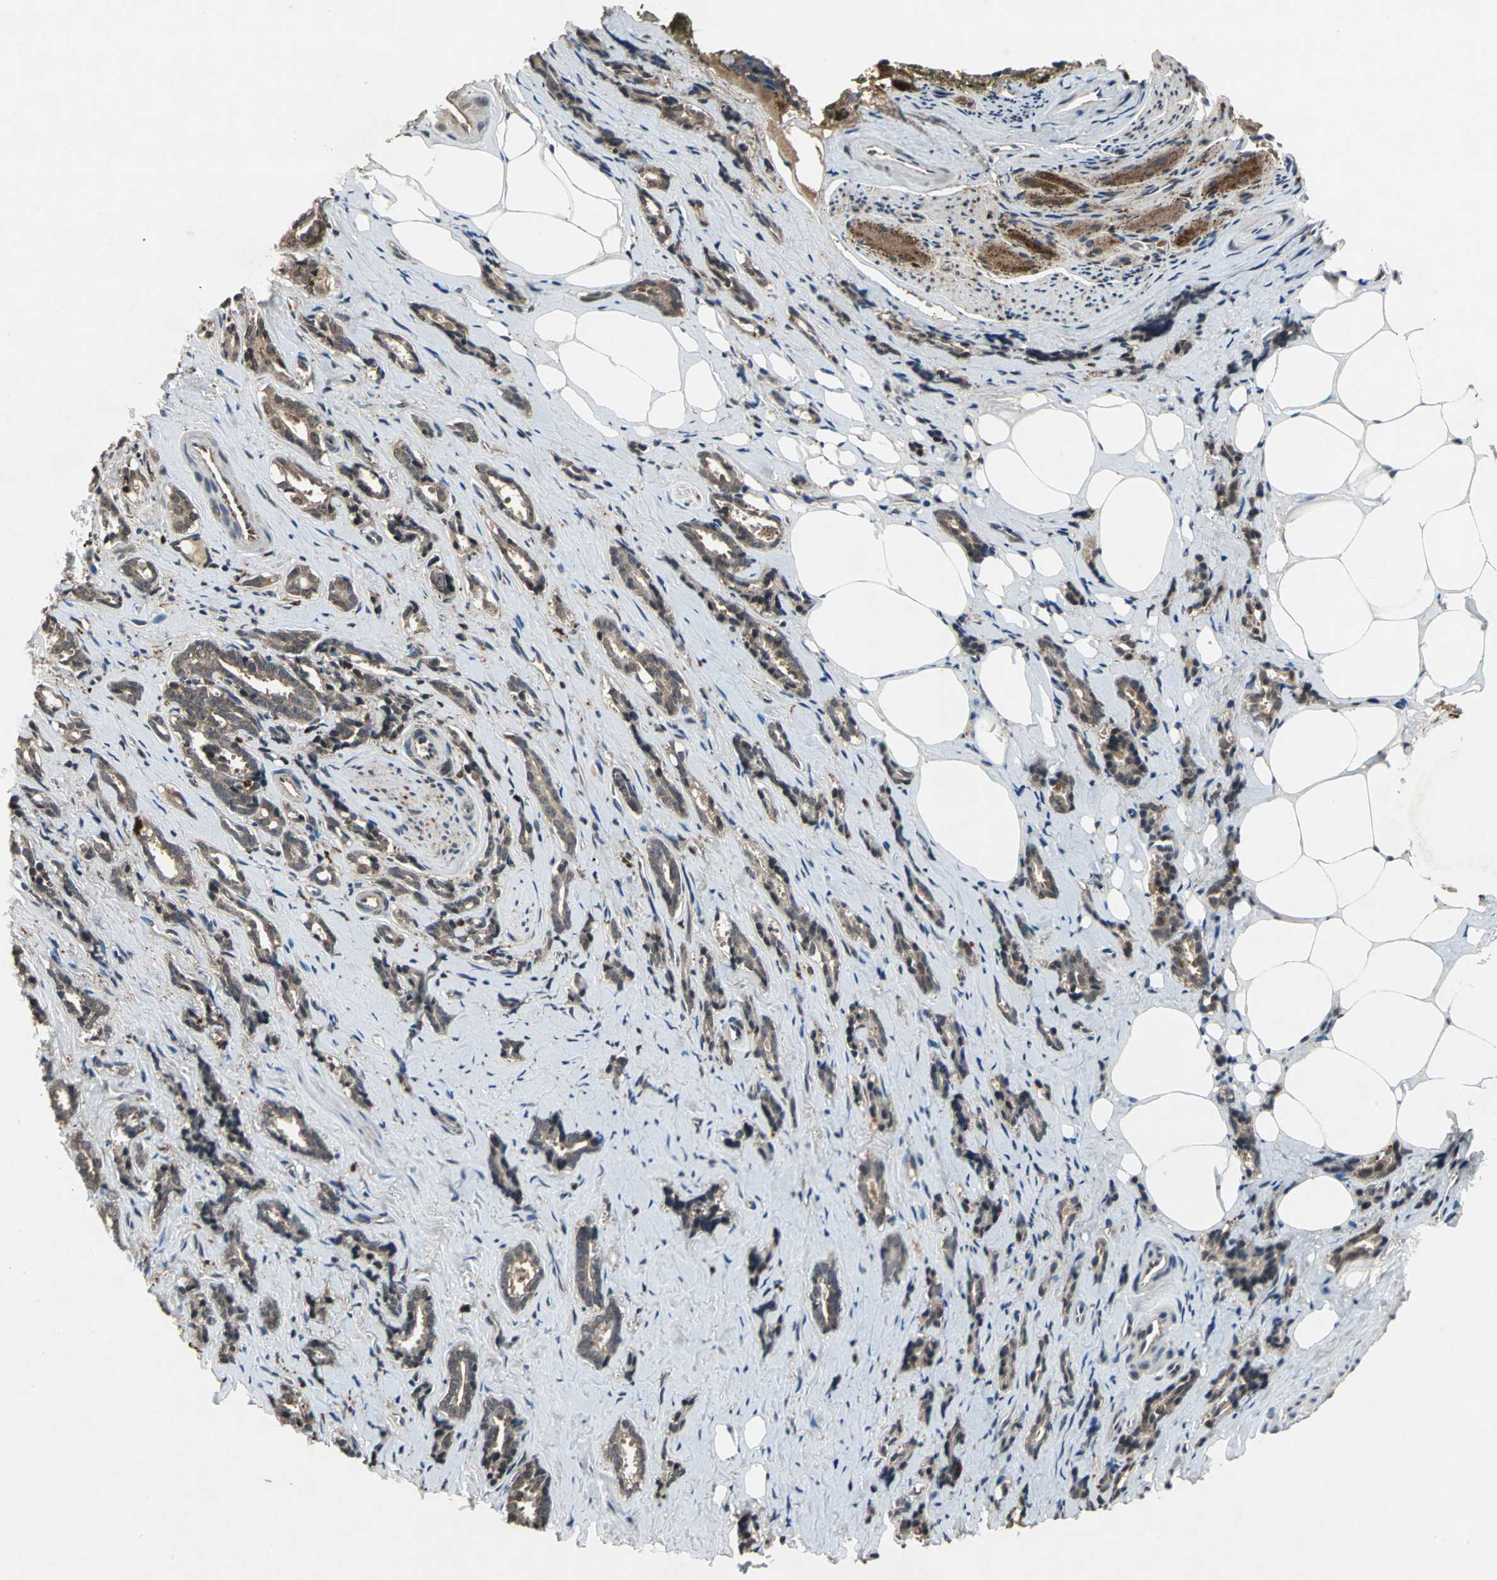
{"staining": {"intensity": "weak", "quantity": ">75%", "location": "cytoplasmic/membranous"}, "tissue": "prostate cancer", "cell_type": "Tumor cells", "image_type": "cancer", "snomed": [{"axis": "morphology", "description": "Adenocarcinoma, High grade"}, {"axis": "topography", "description": "Prostate"}], "caption": "Immunohistochemistry (IHC) (DAB) staining of human prostate cancer (high-grade adenocarcinoma) reveals weak cytoplasmic/membranous protein staining in approximately >75% of tumor cells.", "gene": "PYCARD", "patient": {"sex": "male", "age": 67}}